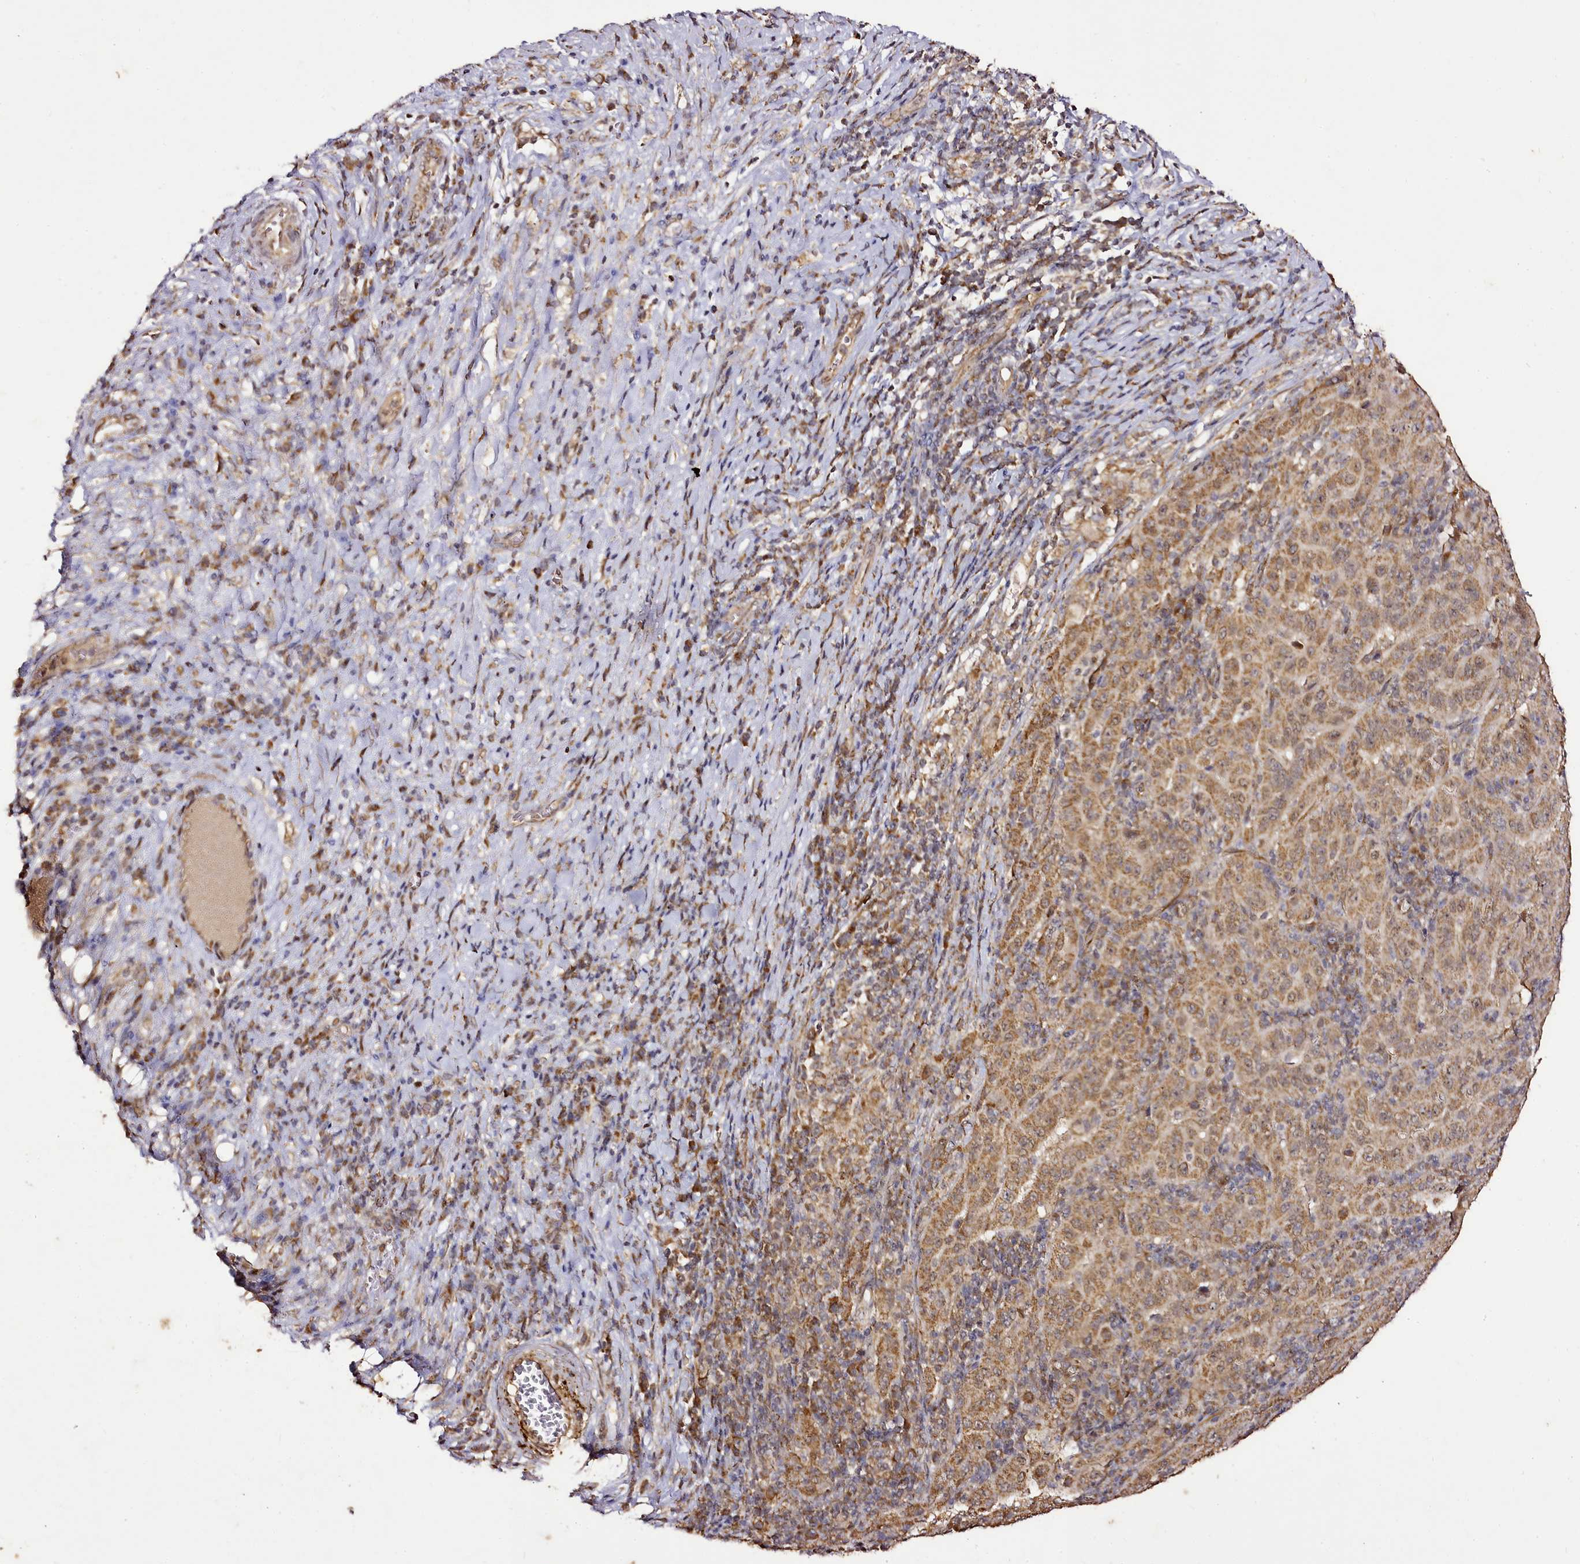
{"staining": {"intensity": "moderate", "quantity": ">75%", "location": "cytoplasmic/membranous"}, "tissue": "pancreatic cancer", "cell_type": "Tumor cells", "image_type": "cancer", "snomed": [{"axis": "morphology", "description": "Adenocarcinoma, NOS"}, {"axis": "topography", "description": "Pancreas"}], "caption": "This image reveals IHC staining of pancreatic cancer (adenocarcinoma), with medium moderate cytoplasmic/membranous positivity in about >75% of tumor cells.", "gene": "EDIL3", "patient": {"sex": "male", "age": 63}}